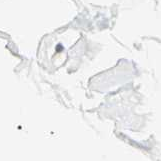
{"staining": {"intensity": "negative", "quantity": "none", "location": "none"}, "tissue": "adipose tissue", "cell_type": "Adipocytes", "image_type": "normal", "snomed": [{"axis": "morphology", "description": "Normal tissue, NOS"}, {"axis": "topography", "description": "Soft tissue"}], "caption": "Human adipose tissue stained for a protein using immunohistochemistry reveals no positivity in adipocytes.", "gene": "NDST4", "patient": {"sex": "male", "age": 72}}